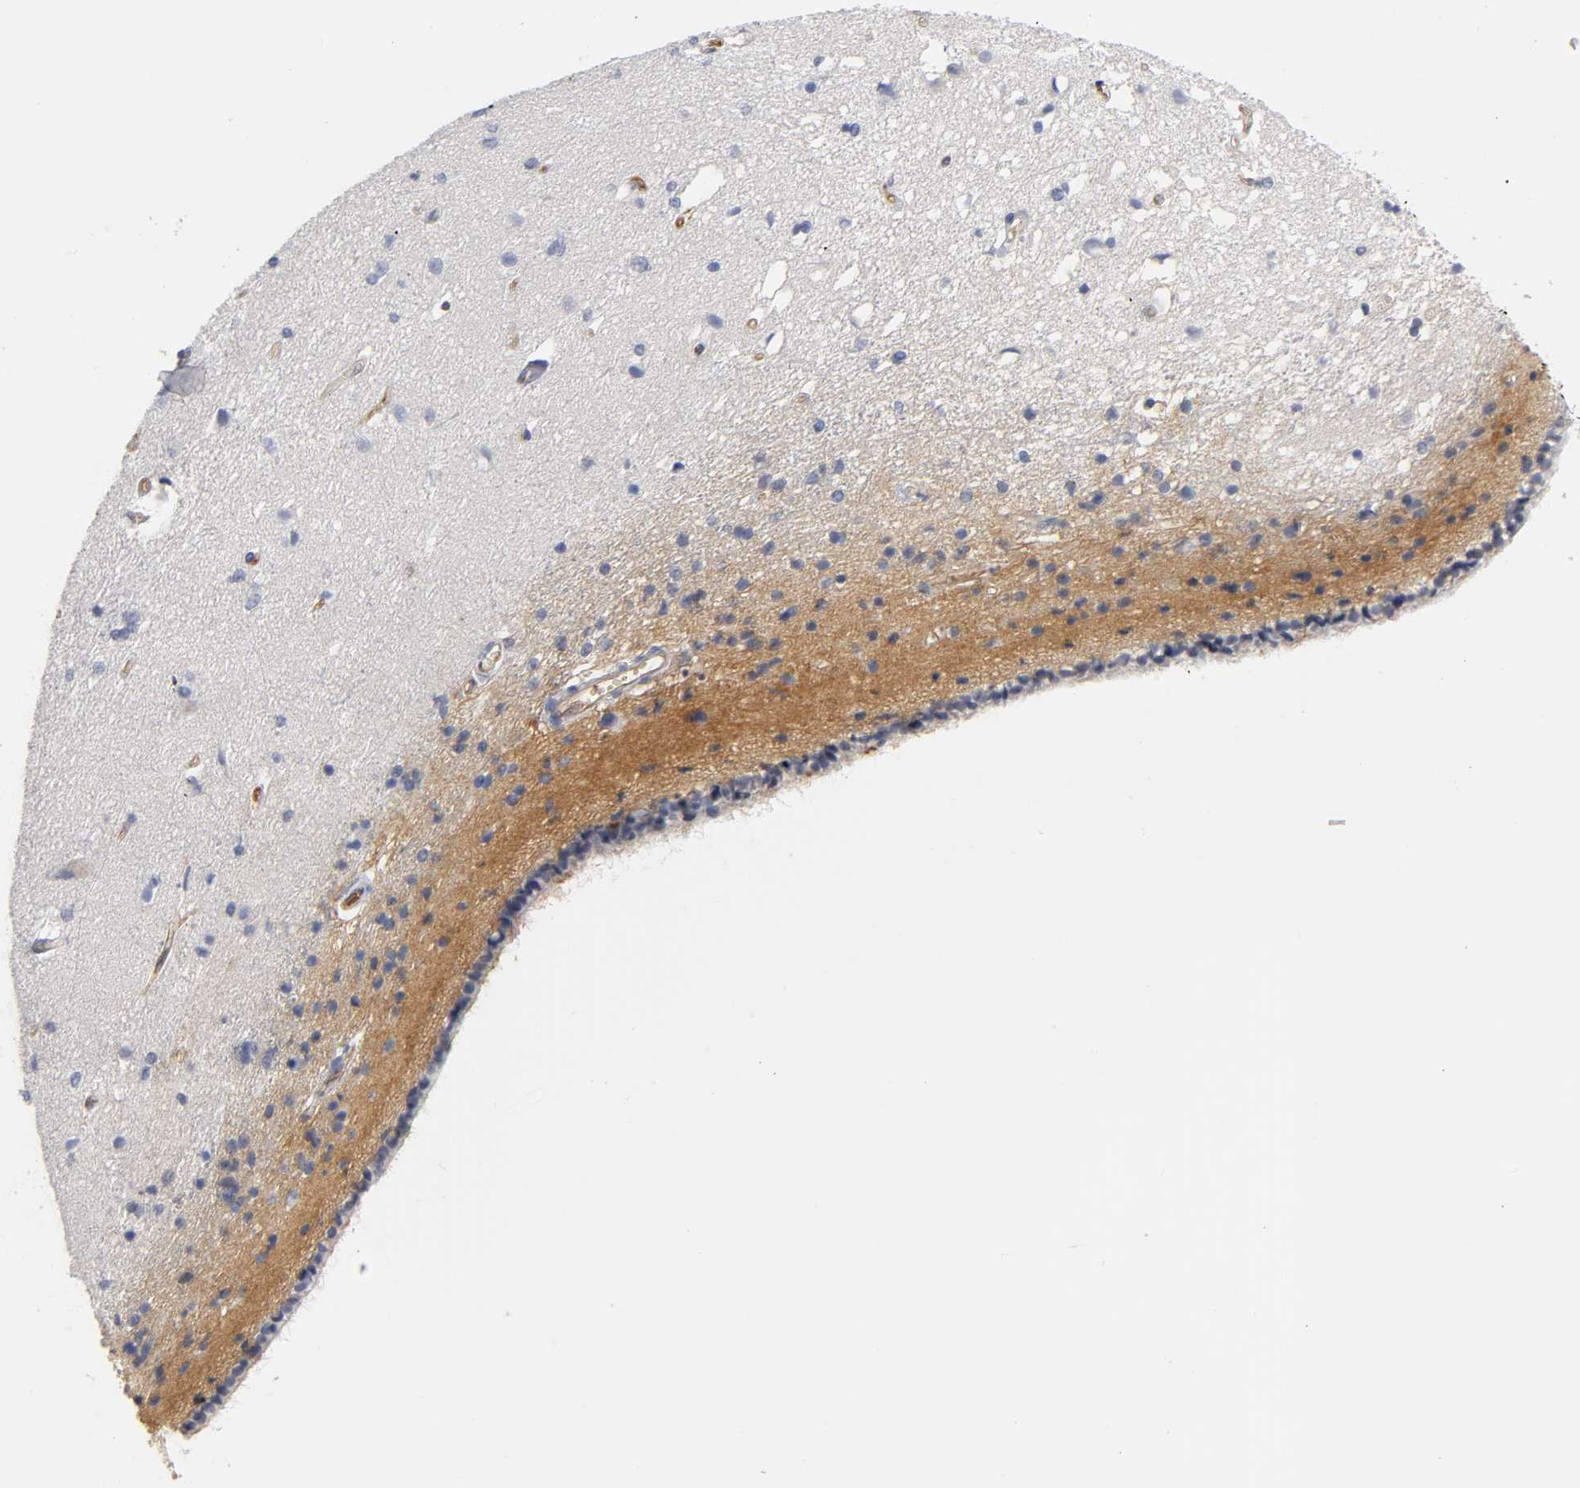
{"staining": {"intensity": "negative", "quantity": "none", "location": "none"}, "tissue": "caudate", "cell_type": "Glial cells", "image_type": "normal", "snomed": [{"axis": "morphology", "description": "Normal tissue, NOS"}, {"axis": "topography", "description": "Lateral ventricle wall"}], "caption": "Photomicrograph shows no significant protein staining in glial cells of benign caudate. Brightfield microscopy of IHC stained with DAB (3,3'-diaminobenzidine) (brown) and hematoxylin (blue), captured at high magnification.", "gene": "ICAM1", "patient": {"sex": "female", "age": 19}}